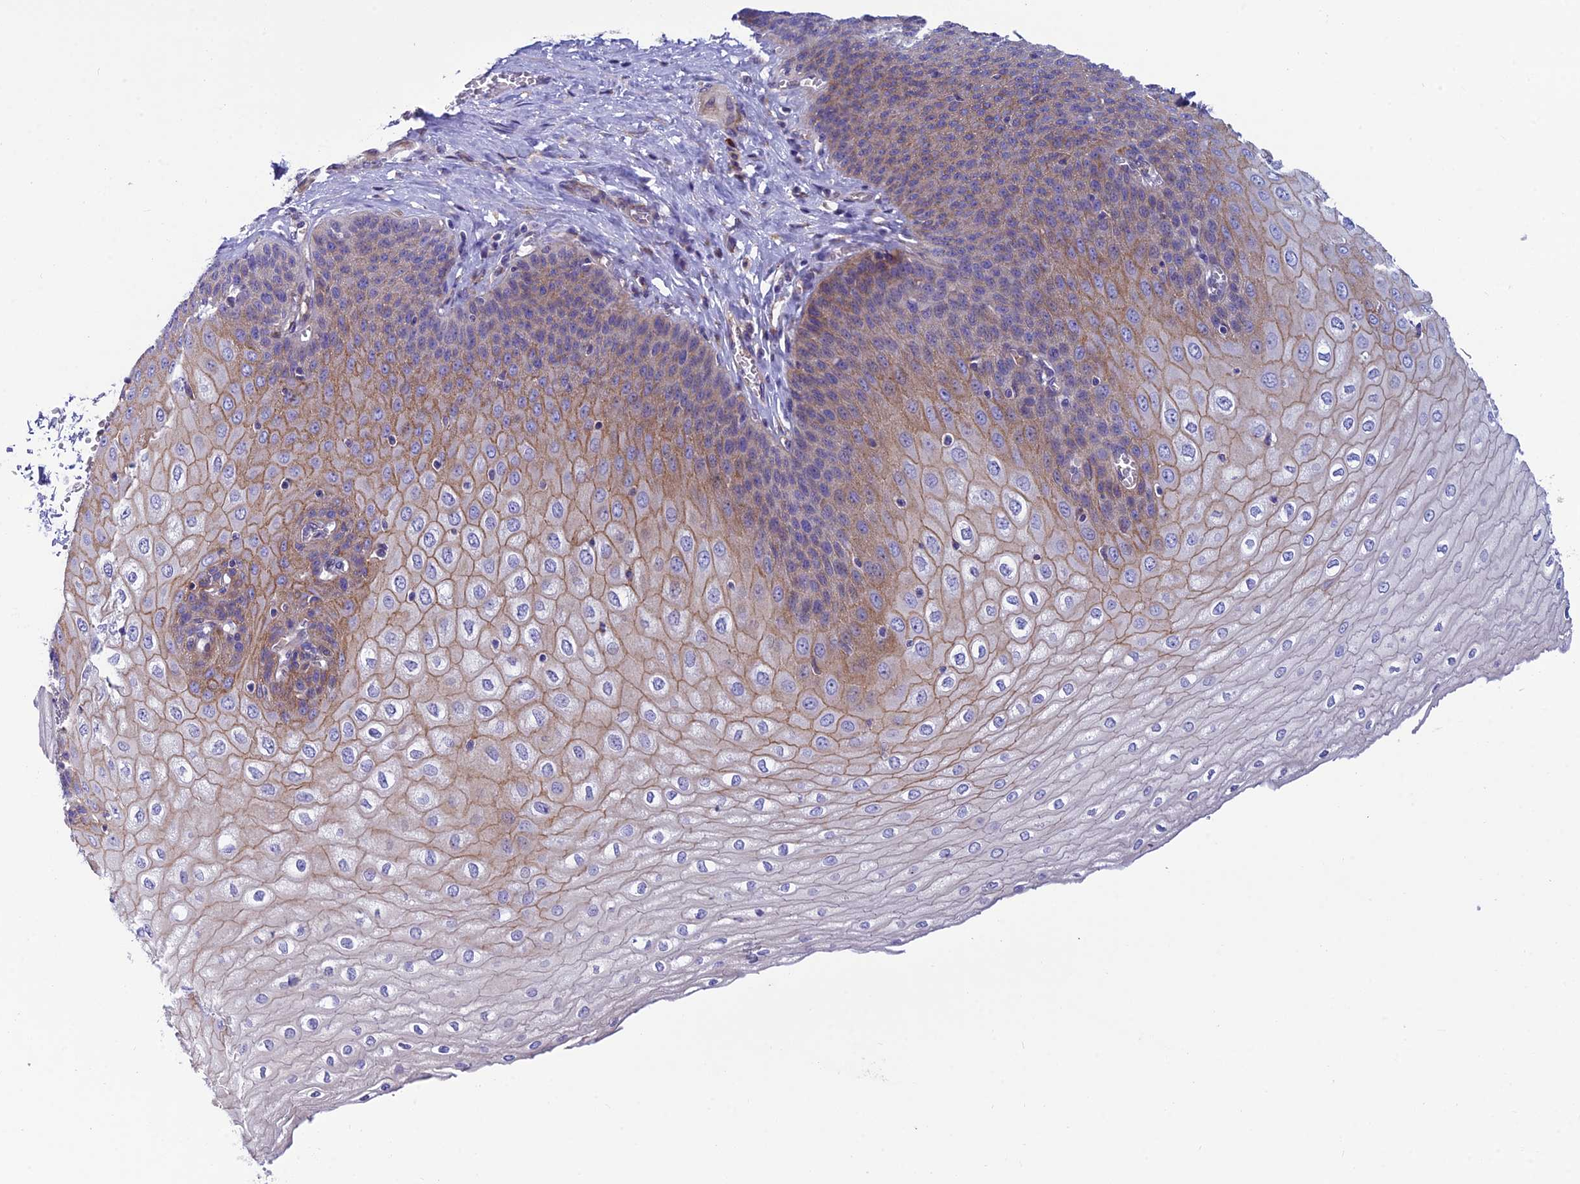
{"staining": {"intensity": "weak", "quantity": "25%-75%", "location": "cytoplasmic/membranous"}, "tissue": "esophagus", "cell_type": "Squamous epithelial cells", "image_type": "normal", "snomed": [{"axis": "morphology", "description": "Normal tissue, NOS"}, {"axis": "topography", "description": "Esophagus"}], "caption": "Immunohistochemistry (DAB (3,3'-diaminobenzidine)) staining of unremarkable human esophagus shows weak cytoplasmic/membranous protein positivity in about 25%-75% of squamous epithelial cells.", "gene": "MACIR", "patient": {"sex": "male", "age": 60}}